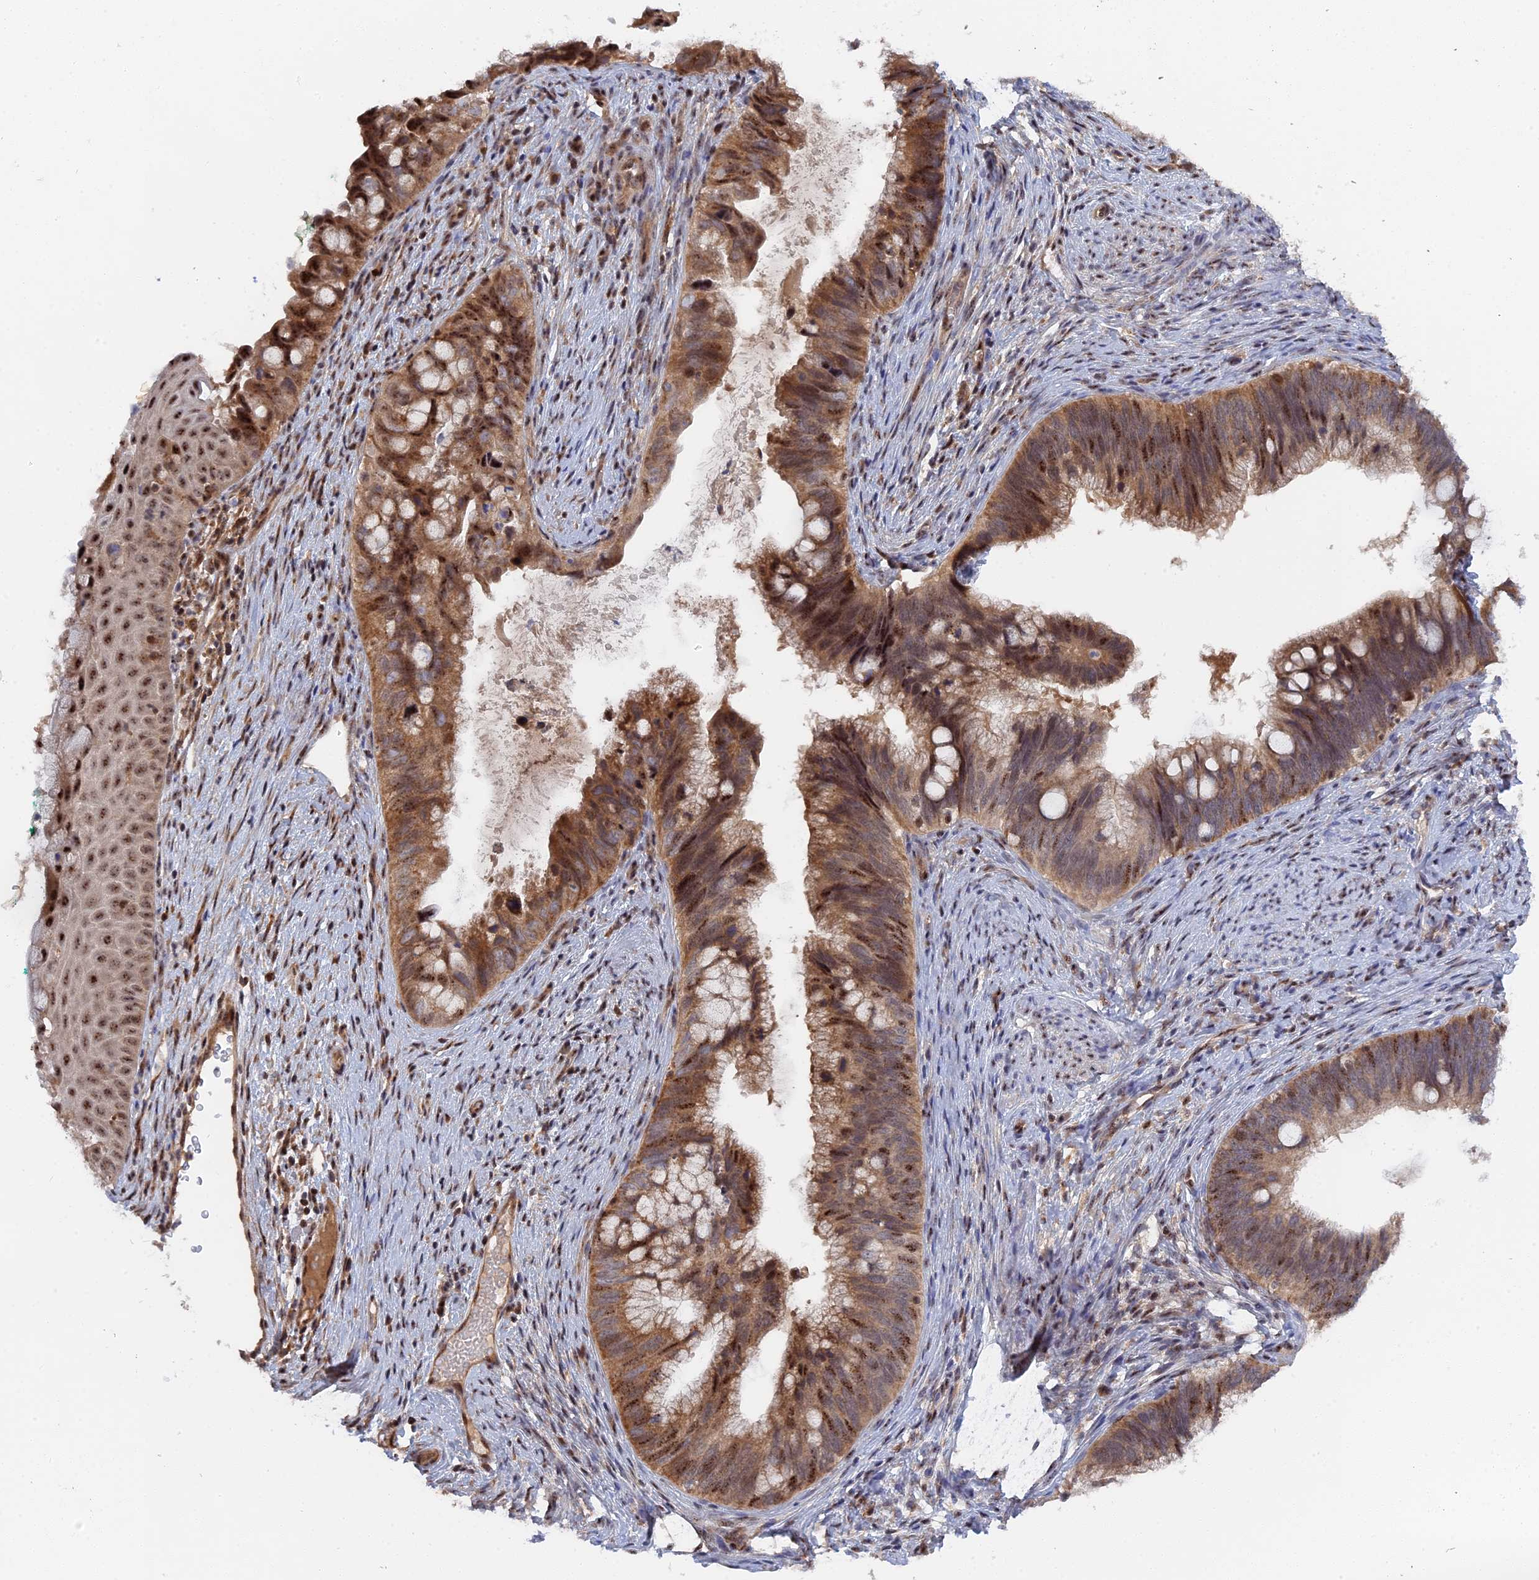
{"staining": {"intensity": "moderate", "quantity": ">75%", "location": "cytoplasmic/membranous,nuclear"}, "tissue": "cervical cancer", "cell_type": "Tumor cells", "image_type": "cancer", "snomed": [{"axis": "morphology", "description": "Adenocarcinoma, NOS"}, {"axis": "topography", "description": "Cervix"}], "caption": "An immunohistochemistry histopathology image of tumor tissue is shown. Protein staining in brown labels moderate cytoplasmic/membranous and nuclear positivity in cervical cancer within tumor cells. (DAB (3,3'-diaminobenzidine) = brown stain, brightfield microscopy at high magnification).", "gene": "TAB1", "patient": {"sex": "female", "age": 42}}